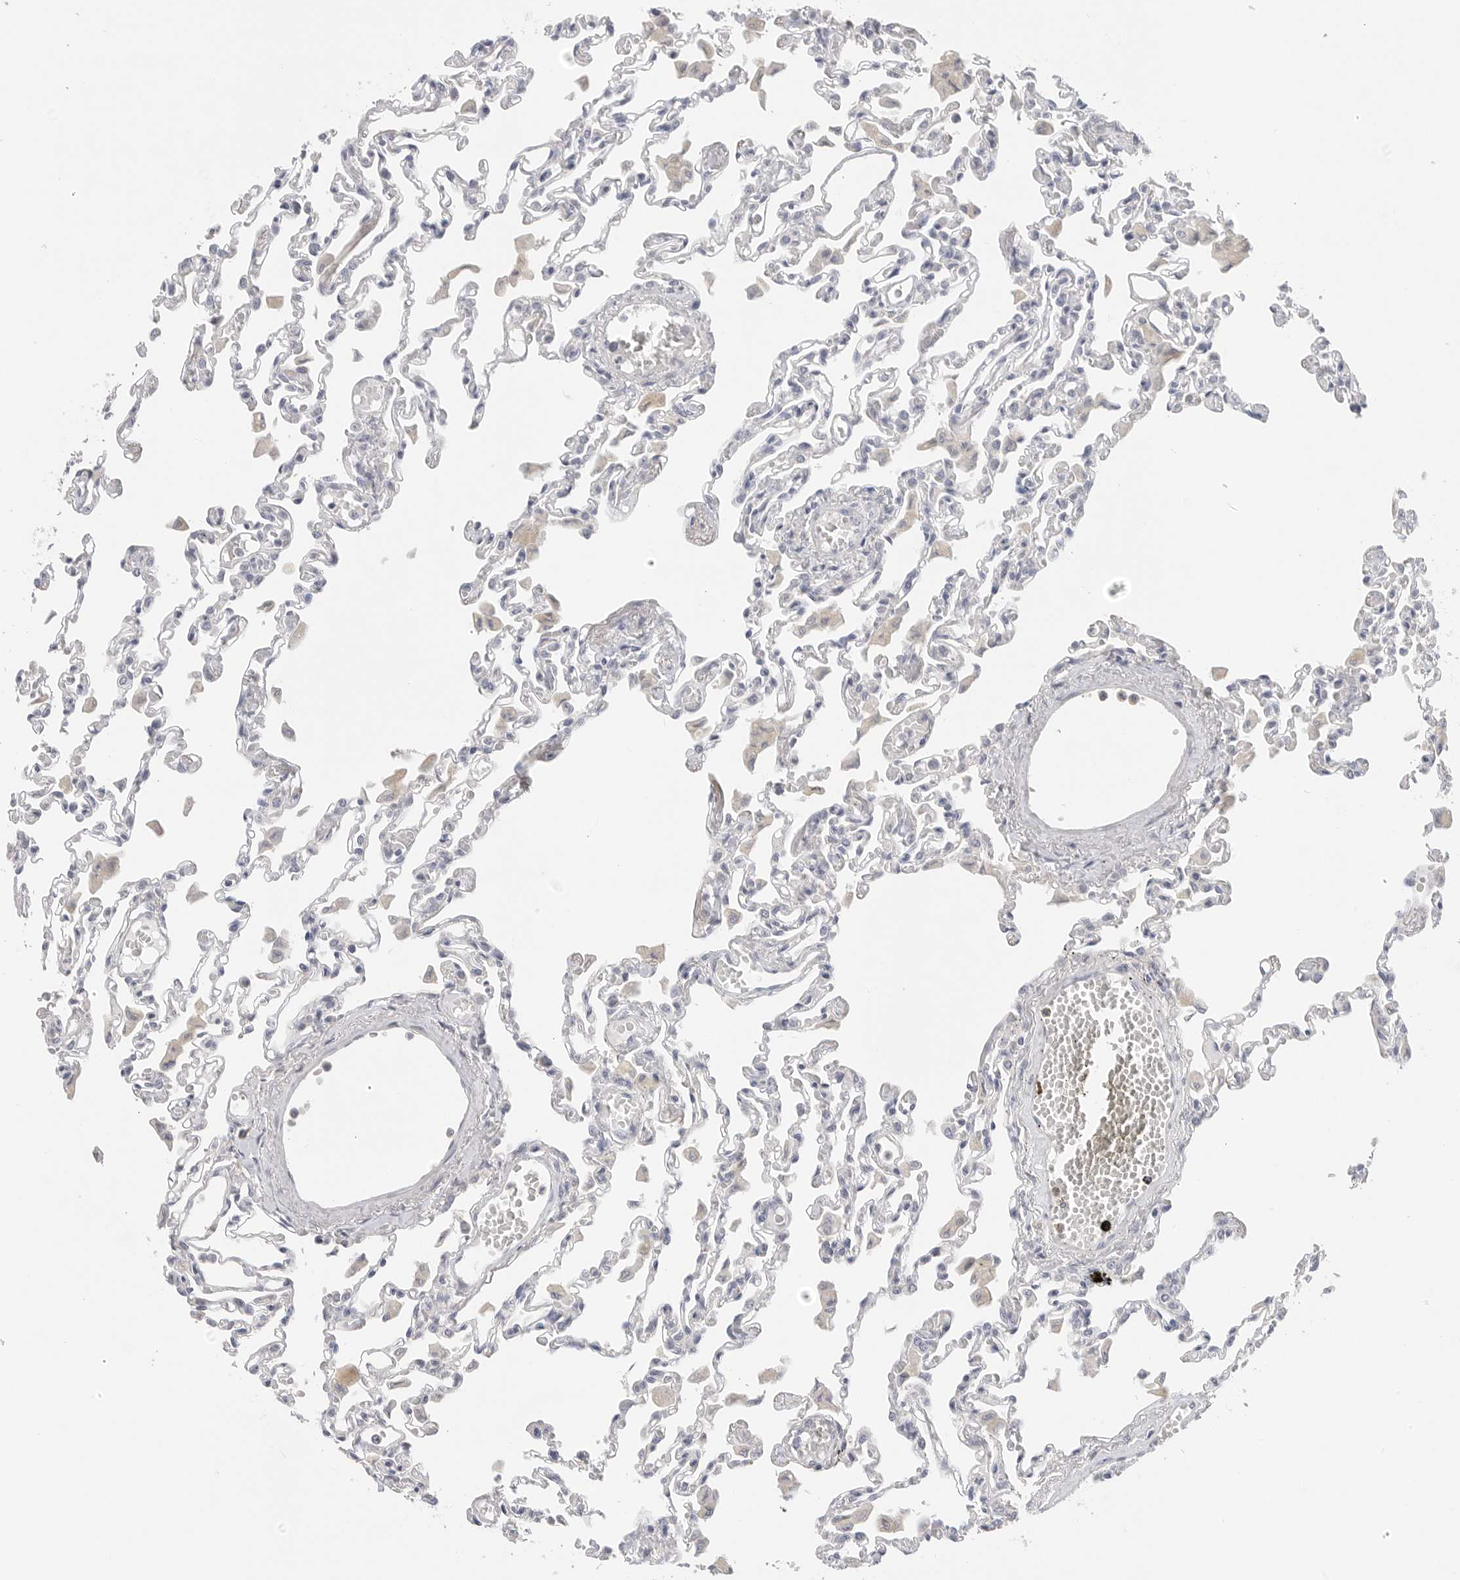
{"staining": {"intensity": "negative", "quantity": "none", "location": "none"}, "tissue": "lung", "cell_type": "Alveolar cells", "image_type": "normal", "snomed": [{"axis": "morphology", "description": "Normal tissue, NOS"}, {"axis": "topography", "description": "Bronchus"}, {"axis": "topography", "description": "Lung"}], "caption": "Protein analysis of benign lung reveals no significant staining in alveolar cells.", "gene": "FBN2", "patient": {"sex": "female", "age": 49}}